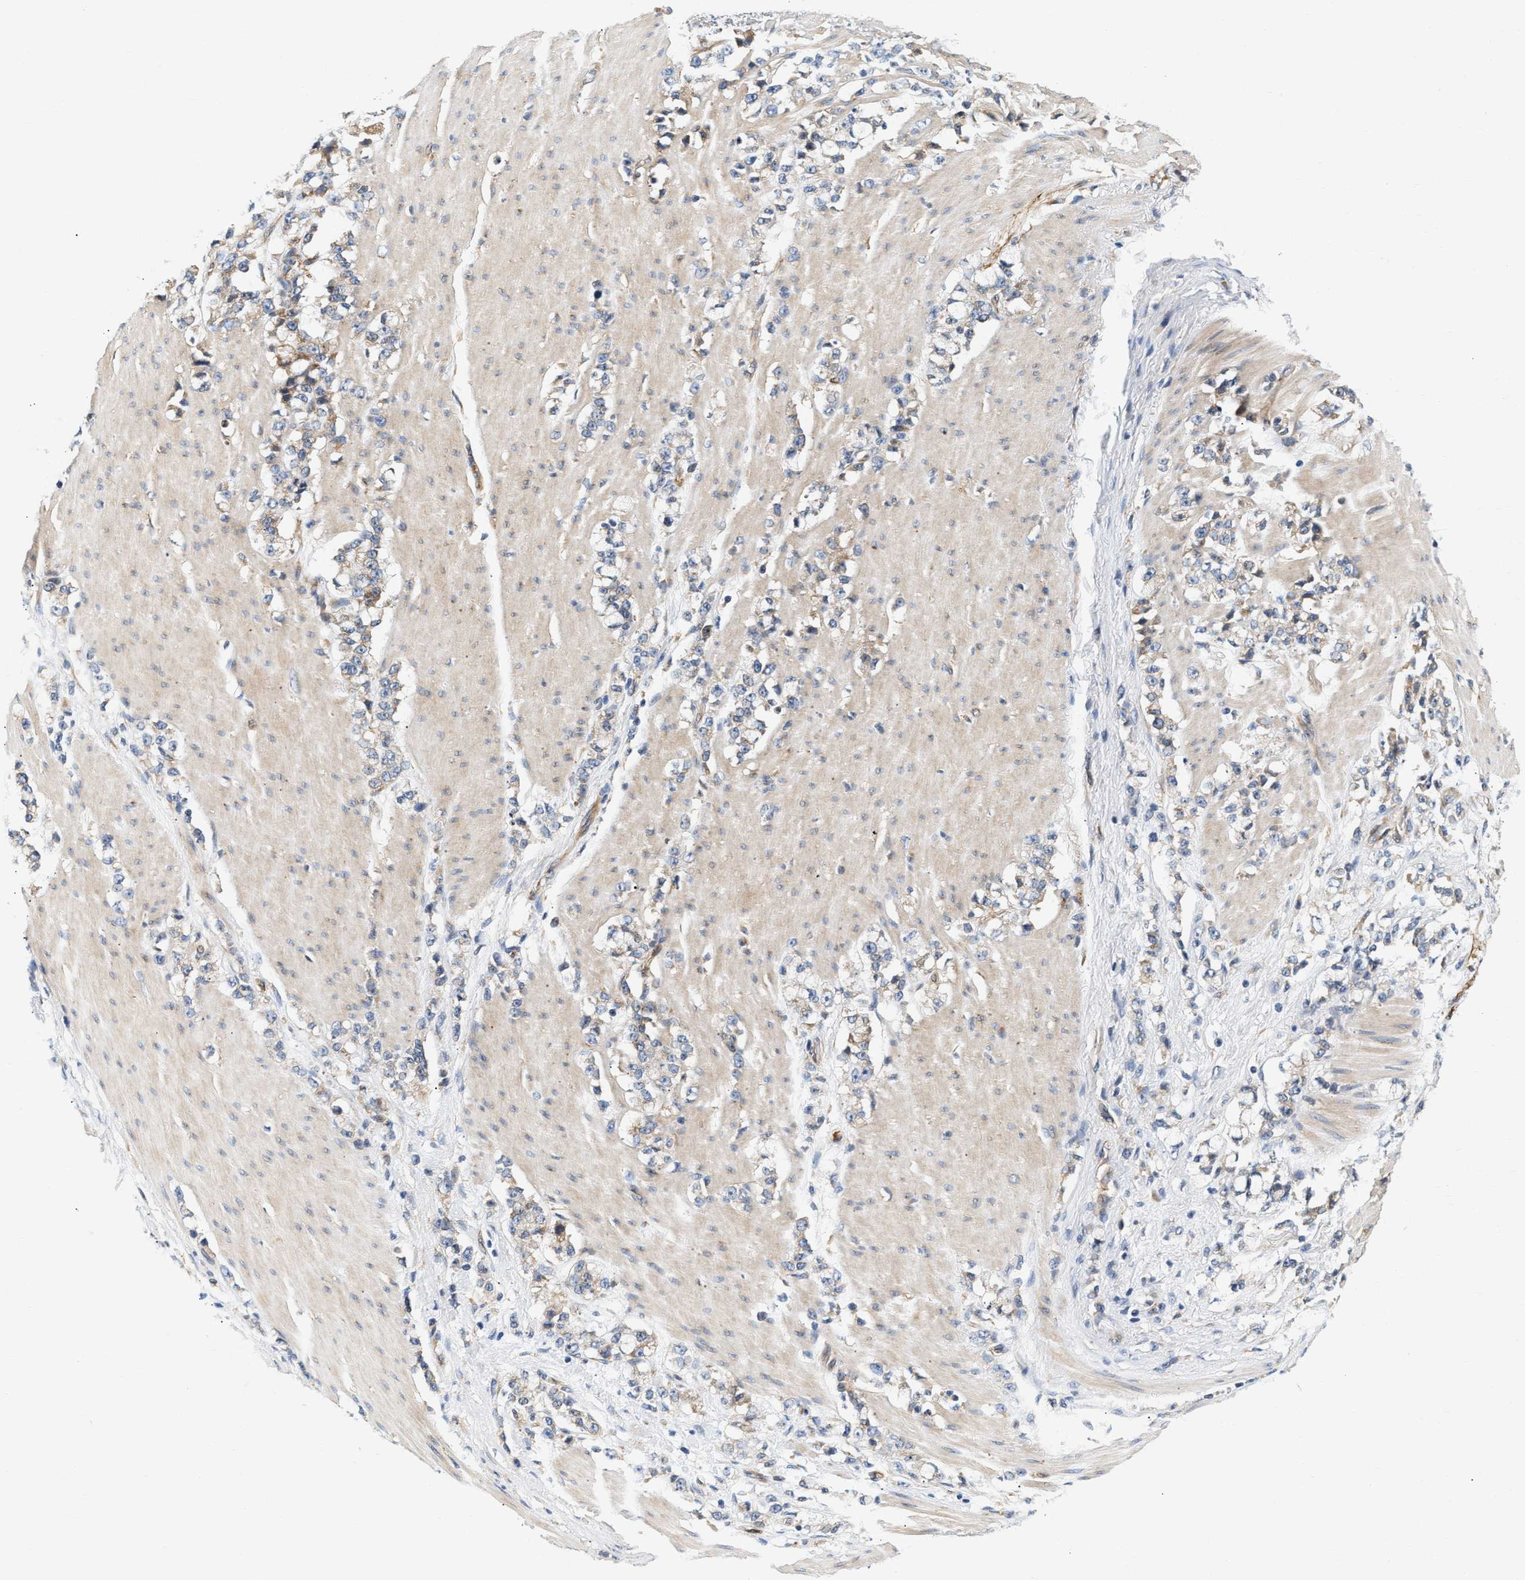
{"staining": {"intensity": "weak", "quantity": "<25%", "location": "cytoplasmic/membranous"}, "tissue": "stomach cancer", "cell_type": "Tumor cells", "image_type": "cancer", "snomed": [{"axis": "morphology", "description": "Adenocarcinoma, NOS"}, {"axis": "topography", "description": "Stomach, lower"}], "caption": "Immunohistochemistry of stomach adenocarcinoma displays no positivity in tumor cells. (DAB (3,3'-diaminobenzidine) immunohistochemistry with hematoxylin counter stain).", "gene": "IFT74", "patient": {"sex": "male", "age": 88}}